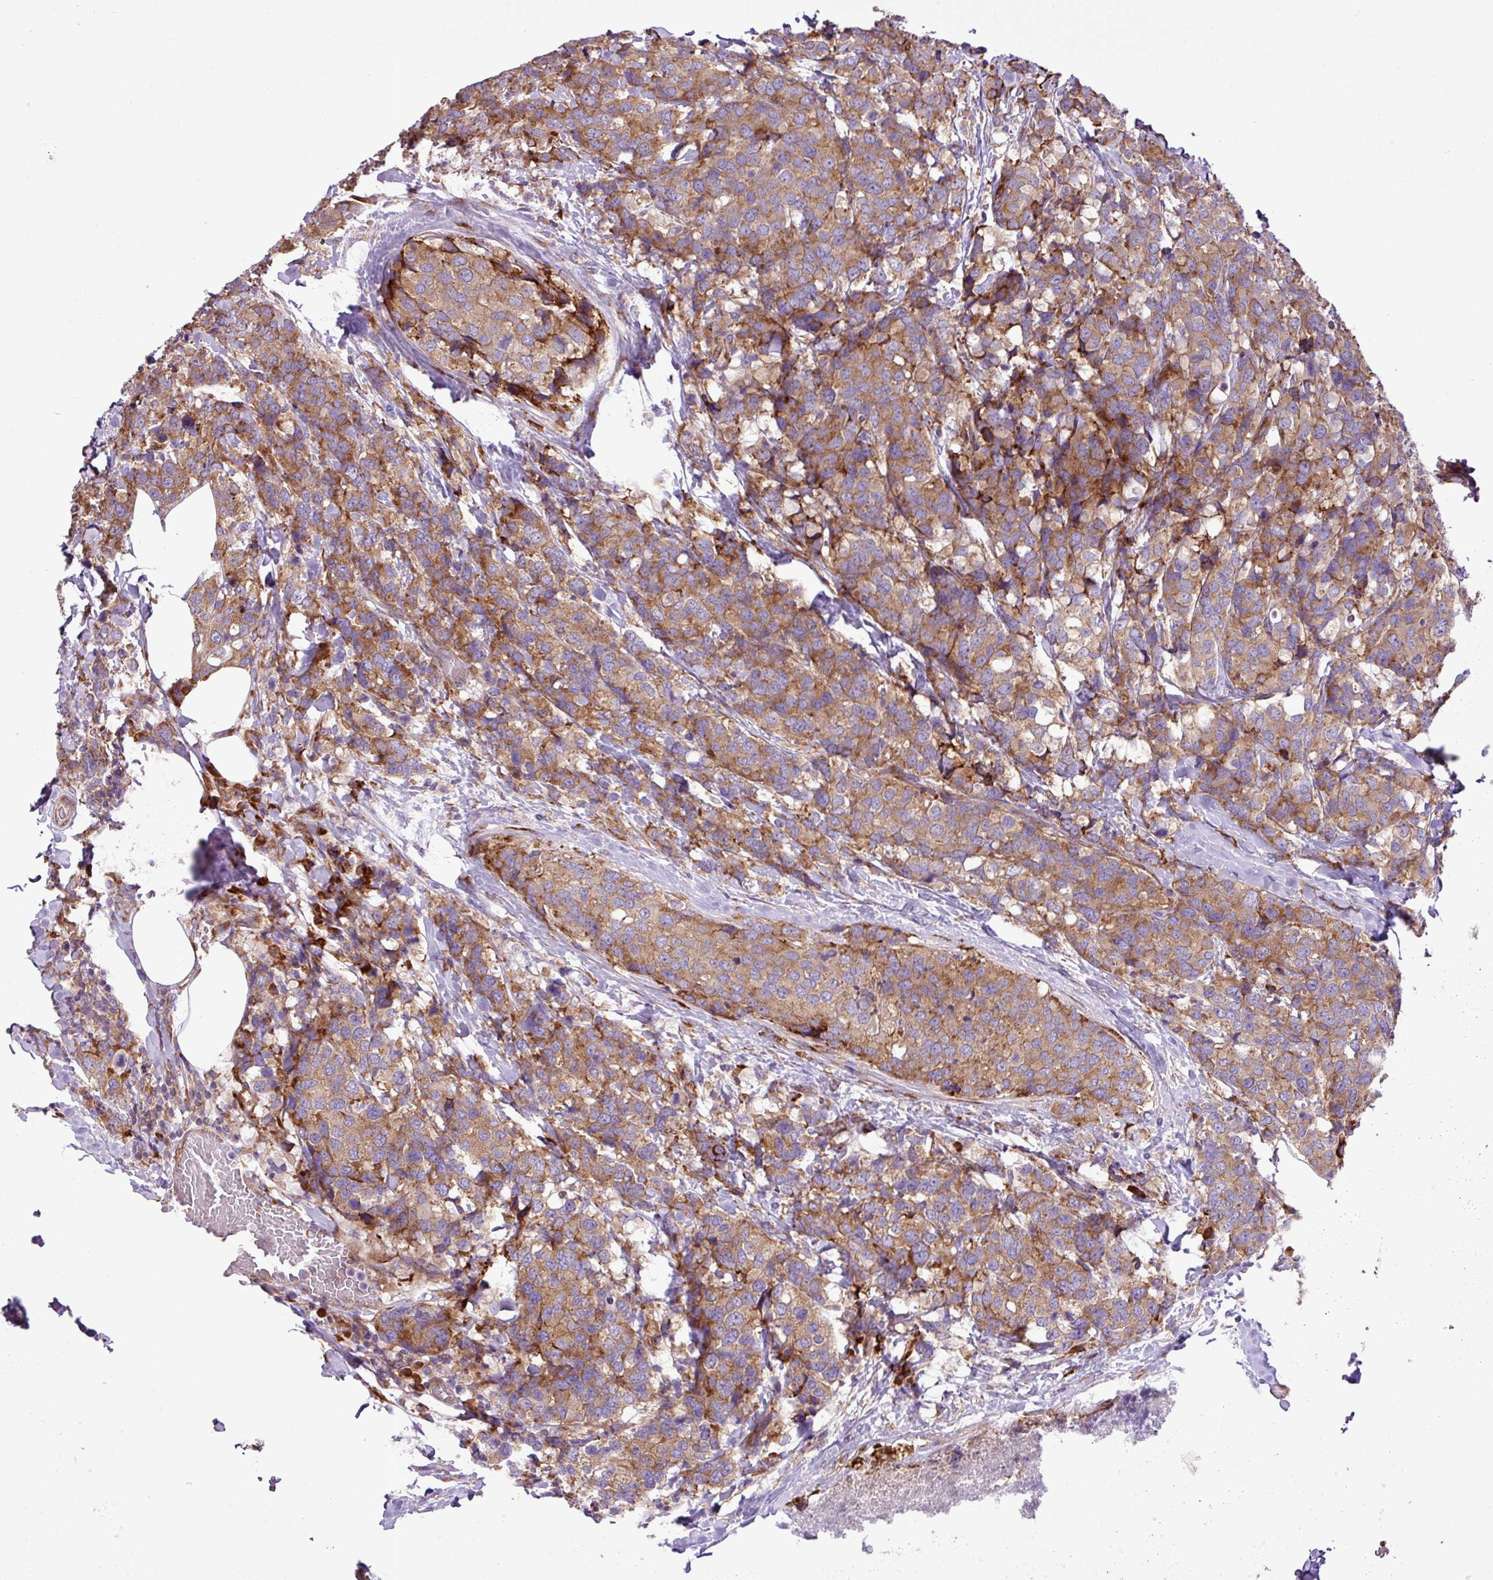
{"staining": {"intensity": "moderate", "quantity": ">75%", "location": "cytoplasmic/membranous"}, "tissue": "breast cancer", "cell_type": "Tumor cells", "image_type": "cancer", "snomed": [{"axis": "morphology", "description": "Lobular carcinoma"}, {"axis": "topography", "description": "Breast"}], "caption": "Protein staining demonstrates moderate cytoplasmic/membranous positivity in about >75% of tumor cells in lobular carcinoma (breast). Nuclei are stained in blue.", "gene": "RPL13", "patient": {"sex": "female", "age": 59}}